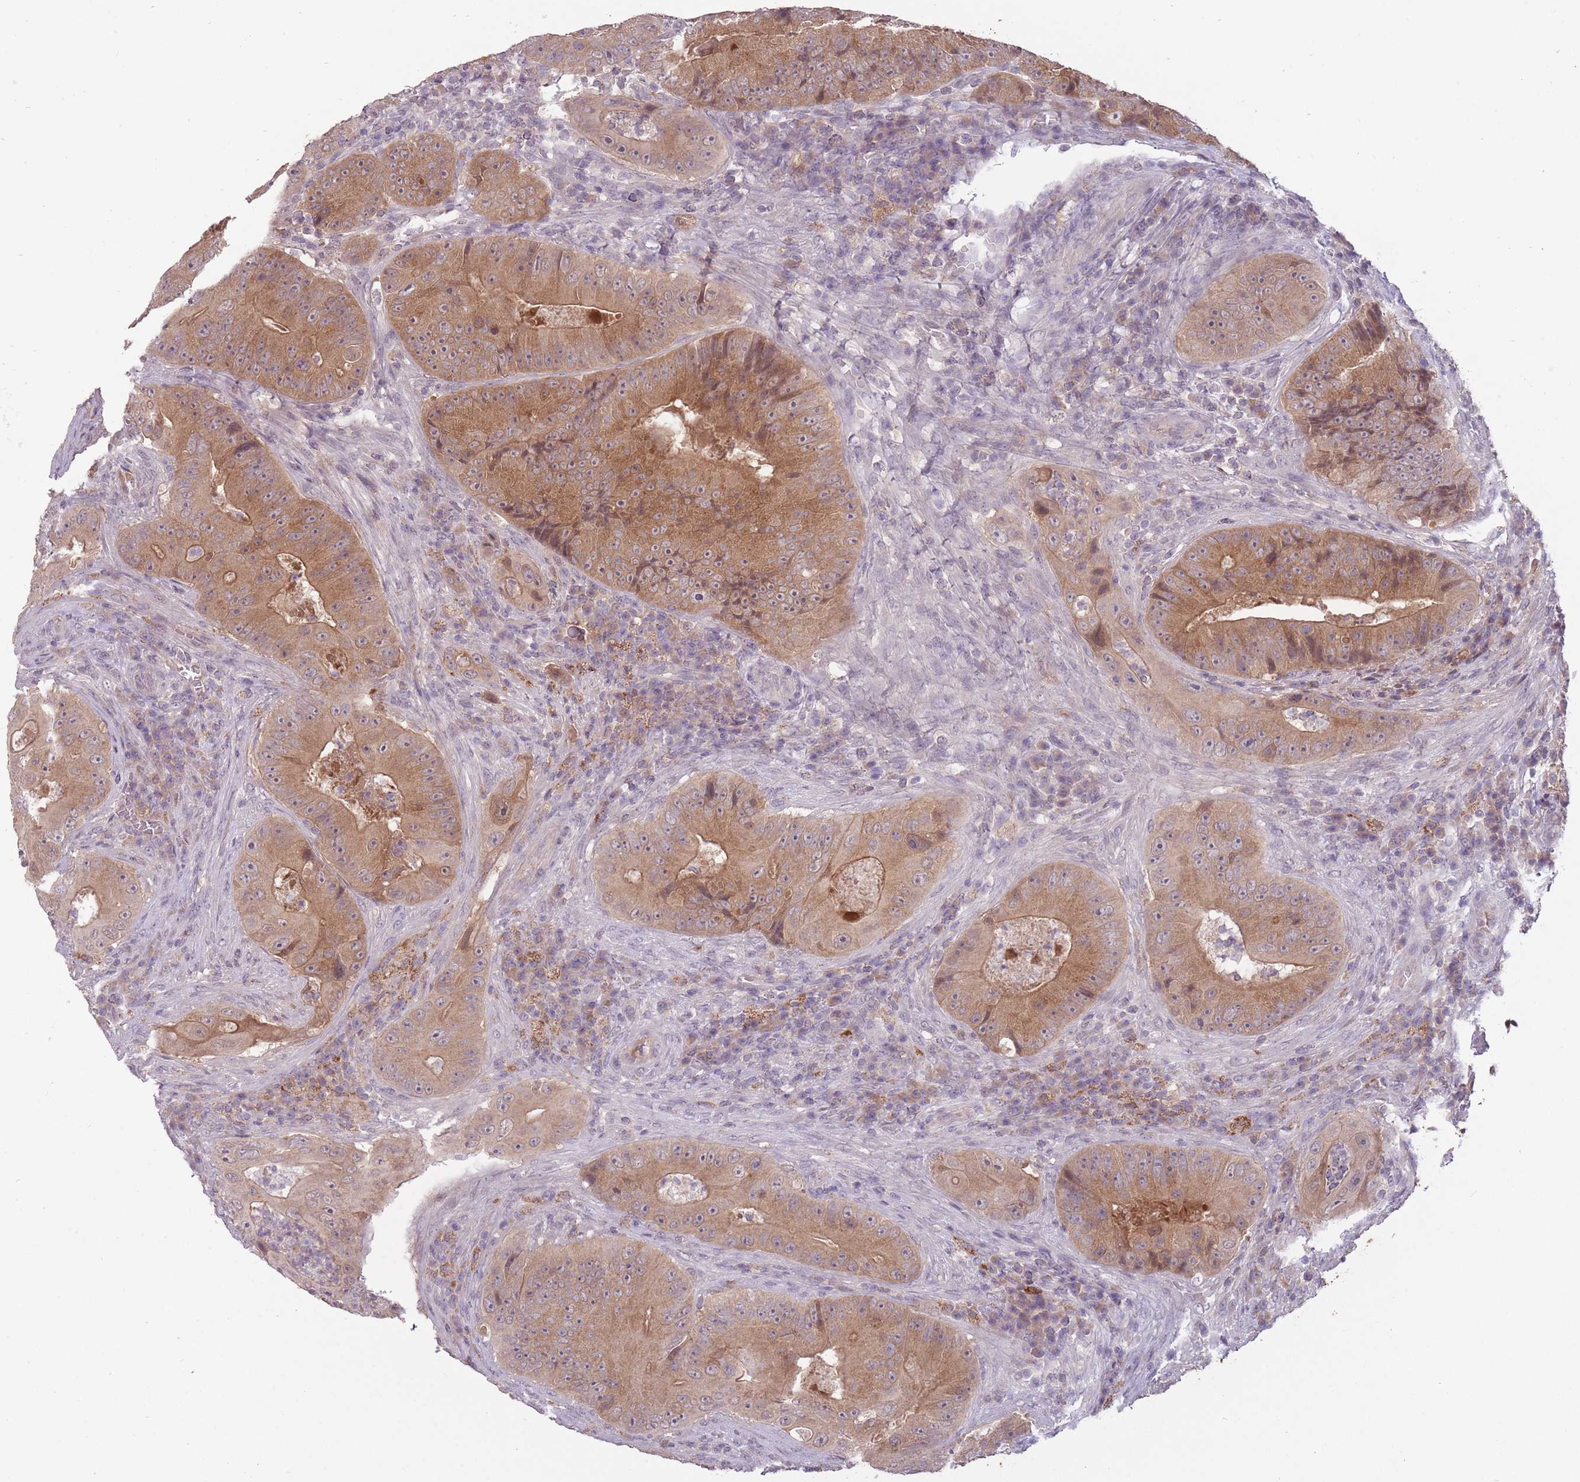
{"staining": {"intensity": "moderate", "quantity": ">75%", "location": "cytoplasmic/membranous"}, "tissue": "colorectal cancer", "cell_type": "Tumor cells", "image_type": "cancer", "snomed": [{"axis": "morphology", "description": "Adenocarcinoma, NOS"}, {"axis": "topography", "description": "Colon"}], "caption": "IHC of human colorectal cancer (adenocarcinoma) demonstrates medium levels of moderate cytoplasmic/membranous expression in approximately >75% of tumor cells.", "gene": "LRATD2", "patient": {"sex": "female", "age": 86}}